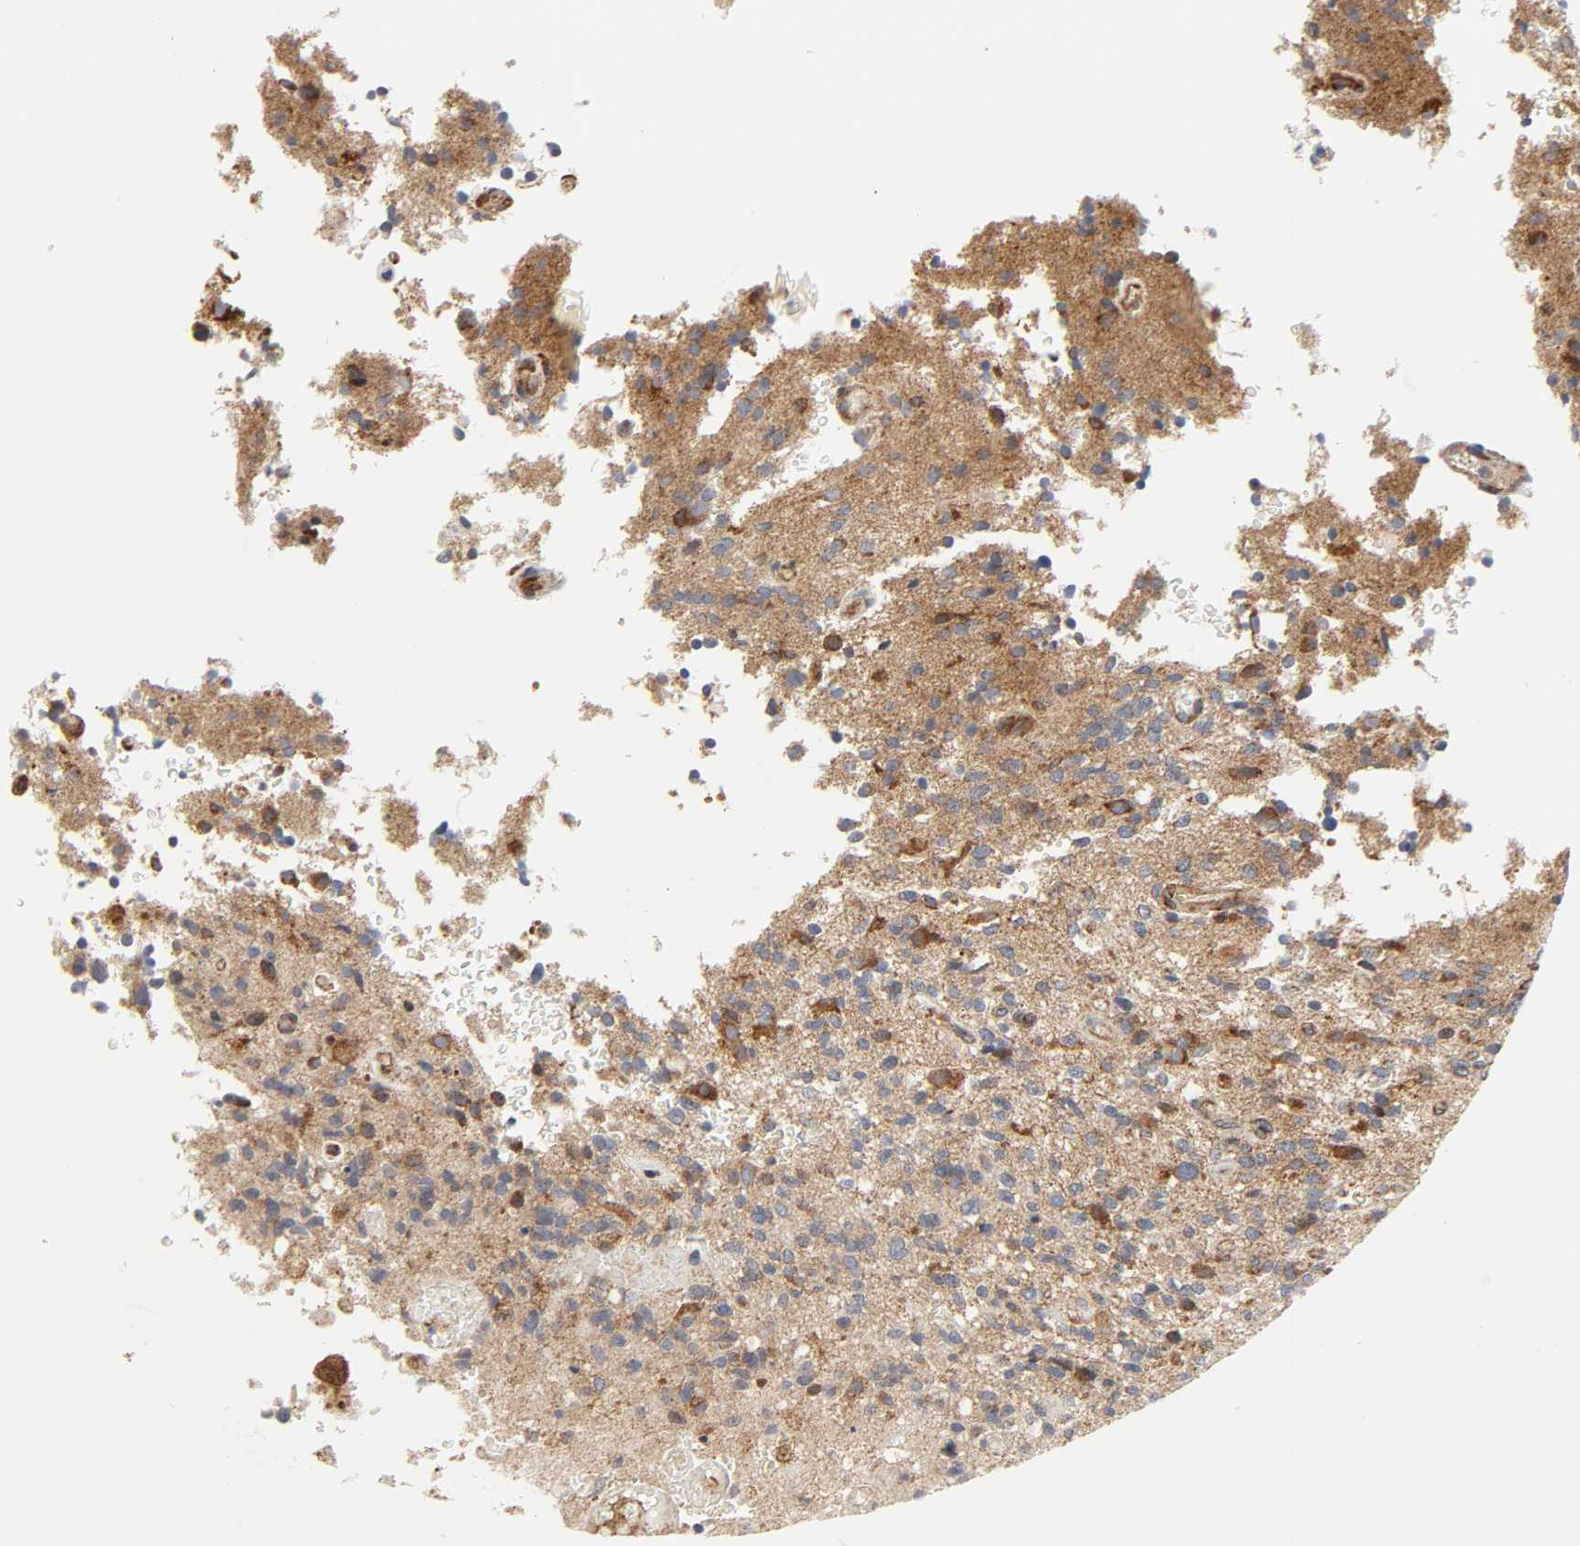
{"staining": {"intensity": "moderate", "quantity": ">75%", "location": "cytoplasmic/membranous"}, "tissue": "glioma", "cell_type": "Tumor cells", "image_type": "cancer", "snomed": [{"axis": "morphology", "description": "Normal tissue, NOS"}, {"axis": "morphology", "description": "Glioma, malignant, High grade"}, {"axis": "topography", "description": "Cerebral cortex"}], "caption": "Malignant glioma (high-grade) stained with a protein marker demonstrates moderate staining in tumor cells.", "gene": "BAX", "patient": {"sex": "male", "age": 75}}